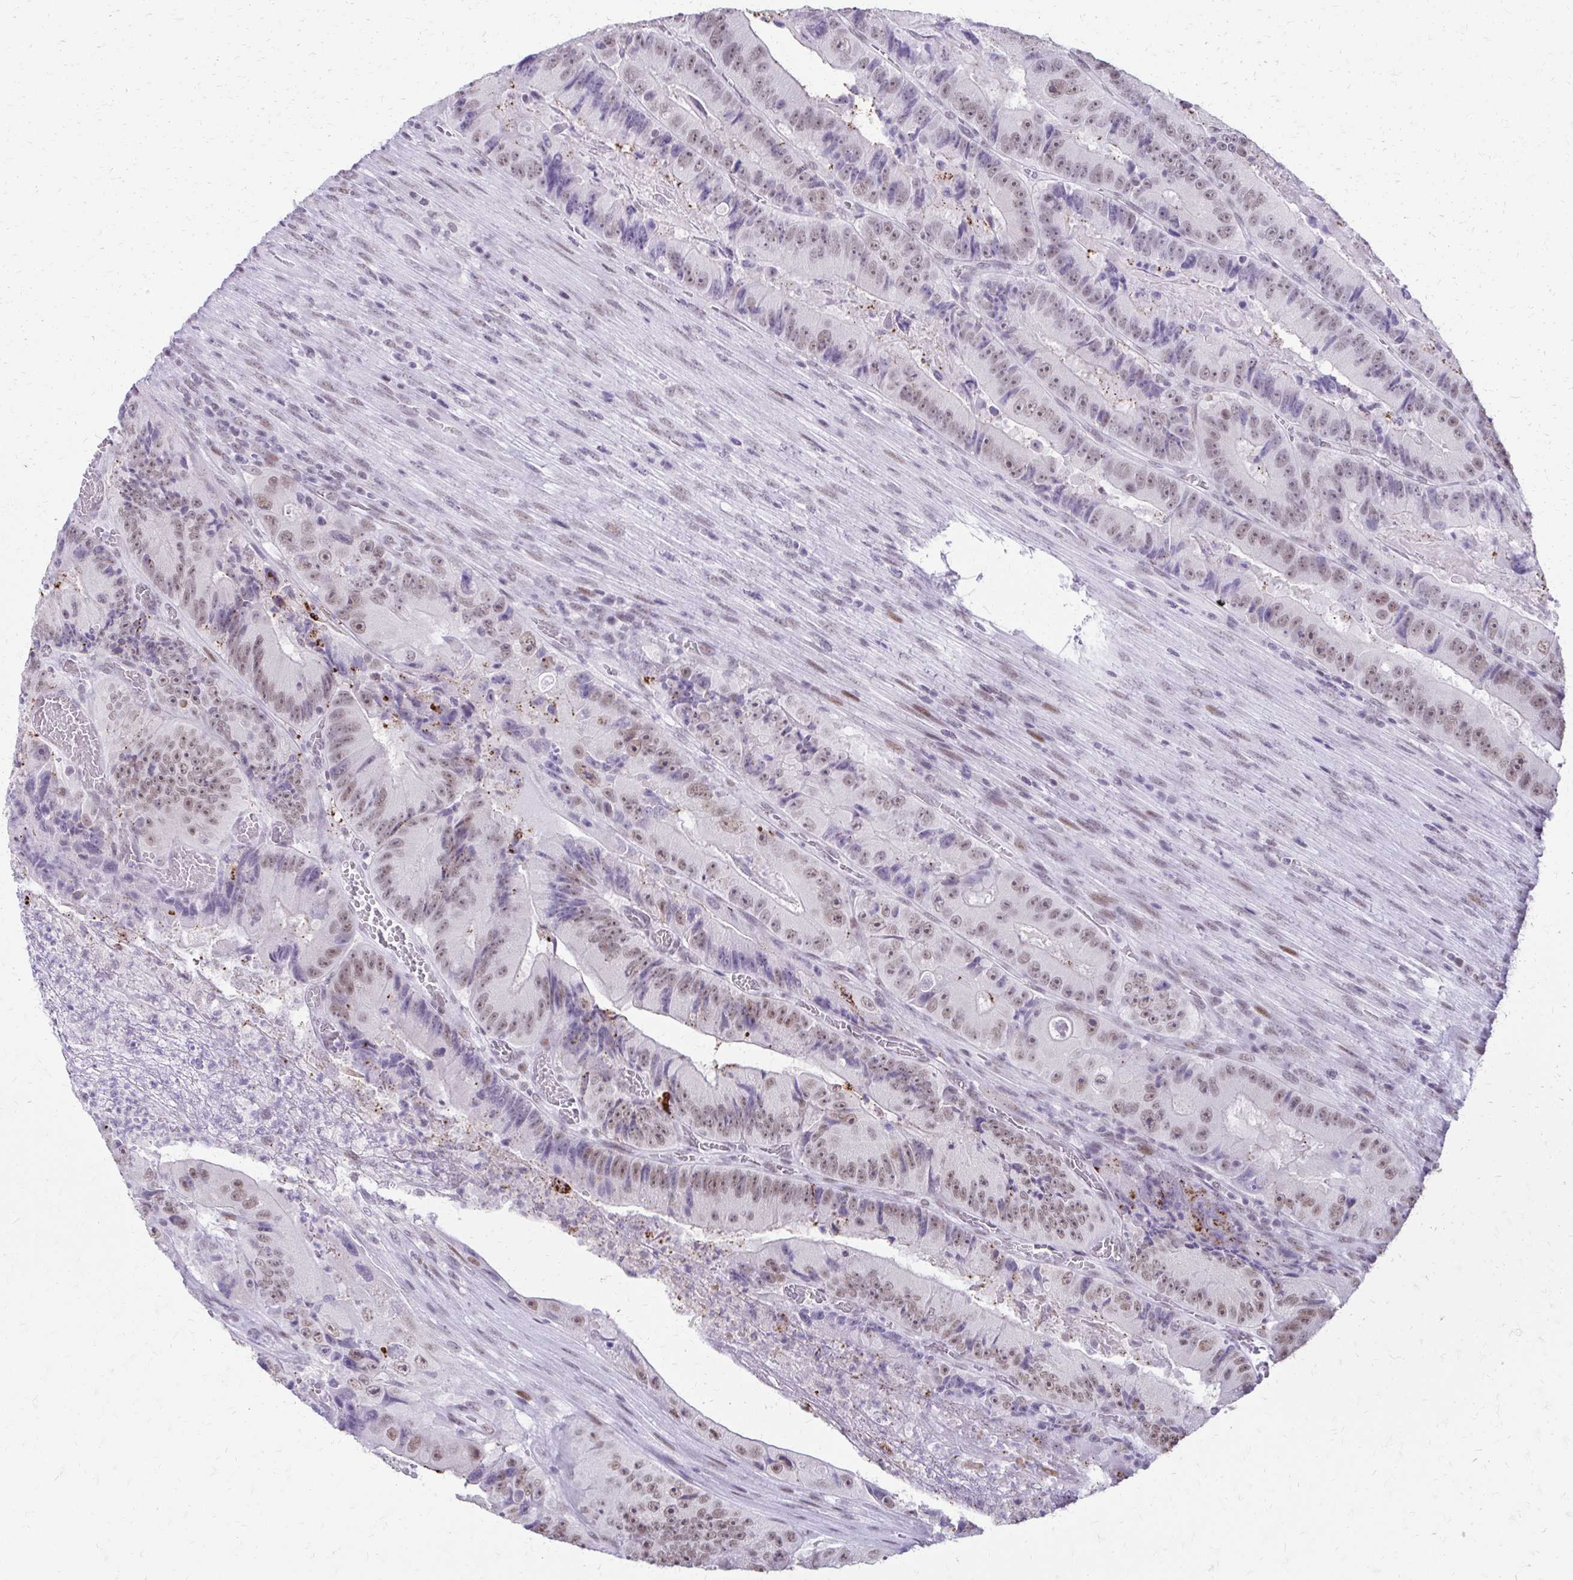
{"staining": {"intensity": "weak", "quantity": "25%-75%", "location": "nuclear"}, "tissue": "colorectal cancer", "cell_type": "Tumor cells", "image_type": "cancer", "snomed": [{"axis": "morphology", "description": "Adenocarcinoma, NOS"}, {"axis": "topography", "description": "Colon"}], "caption": "Tumor cells reveal low levels of weak nuclear expression in approximately 25%-75% of cells in human colorectal cancer.", "gene": "SS18", "patient": {"sex": "female", "age": 86}}